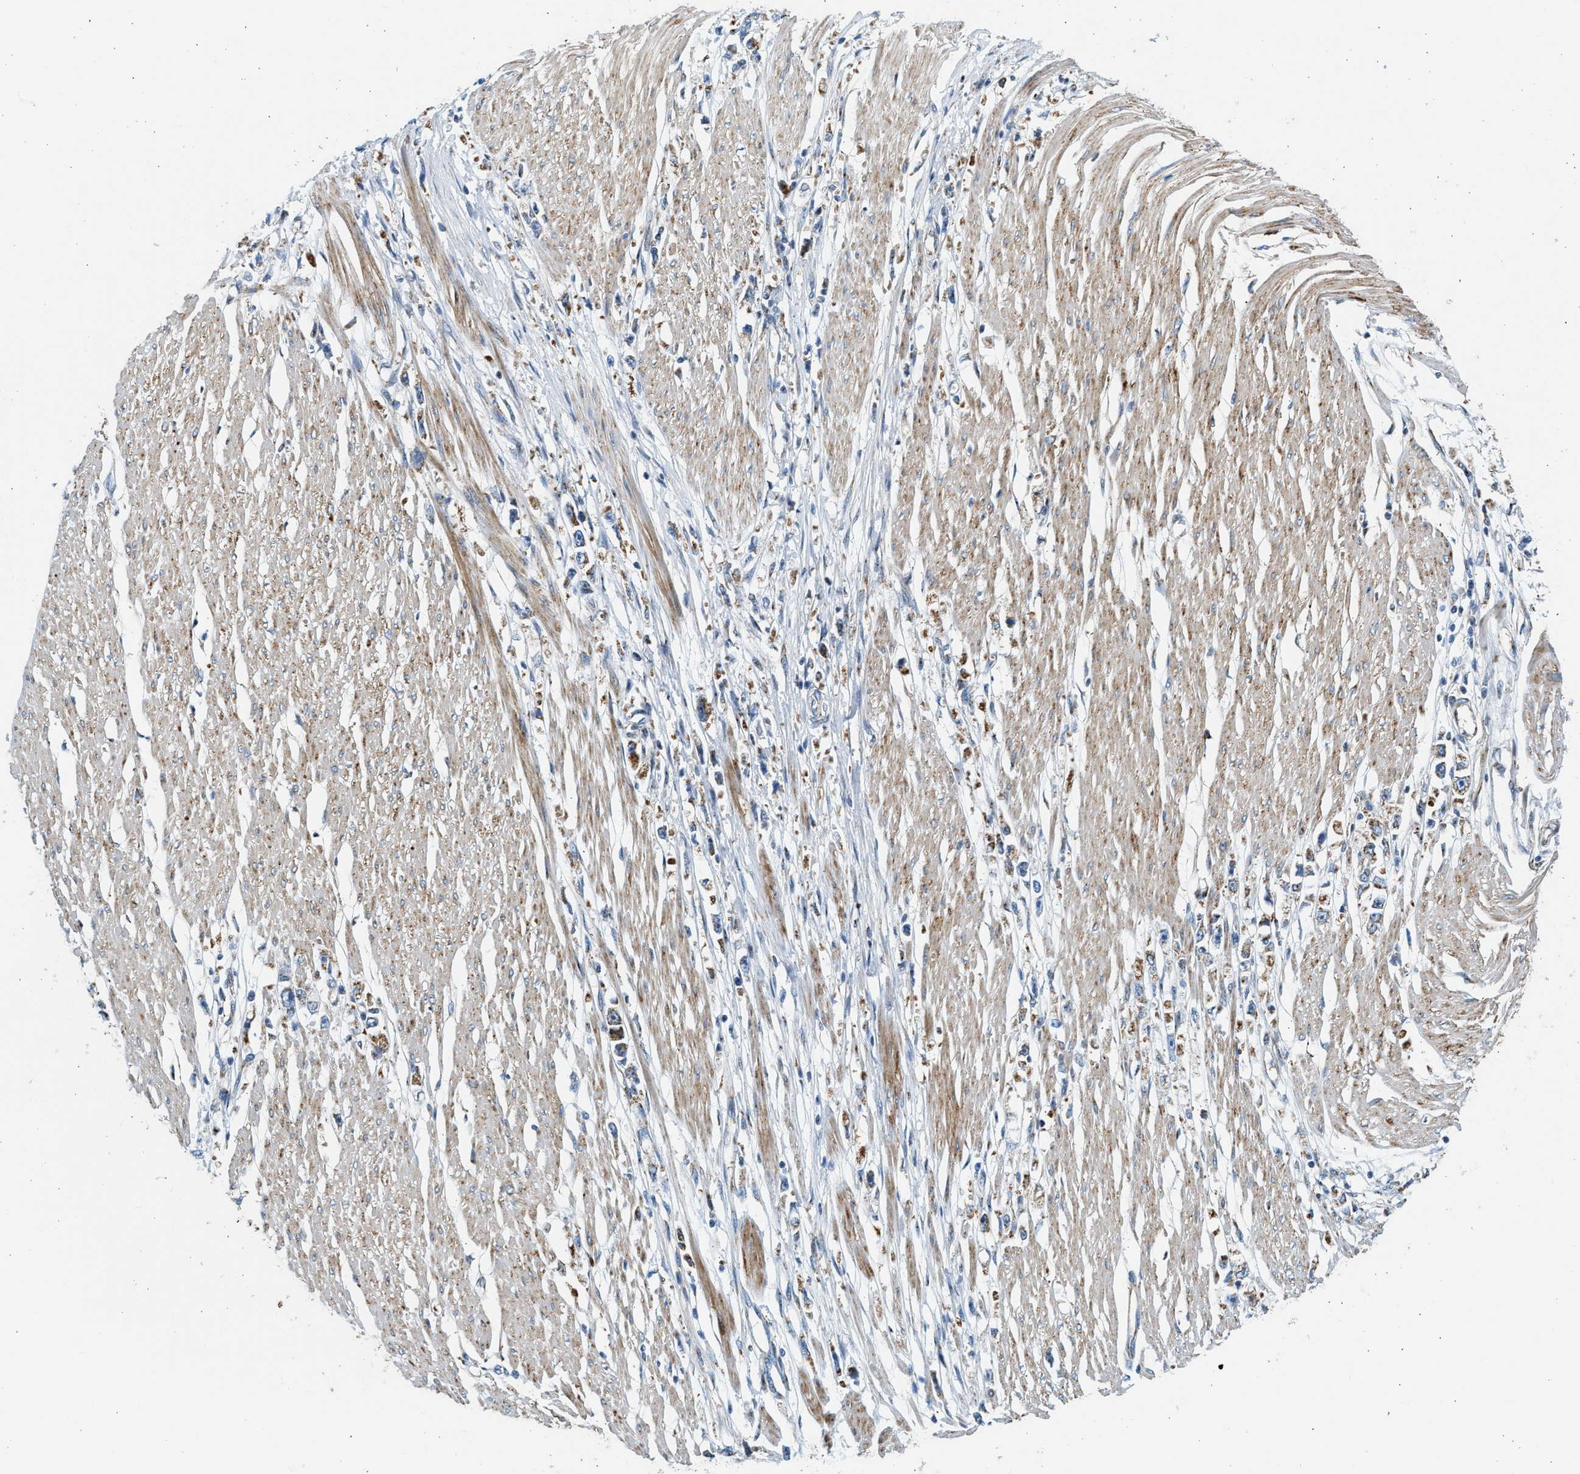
{"staining": {"intensity": "moderate", "quantity": "25%-75%", "location": "cytoplasmic/membranous"}, "tissue": "stomach cancer", "cell_type": "Tumor cells", "image_type": "cancer", "snomed": [{"axis": "morphology", "description": "Adenocarcinoma, NOS"}, {"axis": "topography", "description": "Stomach"}], "caption": "A histopathology image of human stomach adenocarcinoma stained for a protein demonstrates moderate cytoplasmic/membranous brown staining in tumor cells.", "gene": "KCNMB3", "patient": {"sex": "female", "age": 59}}